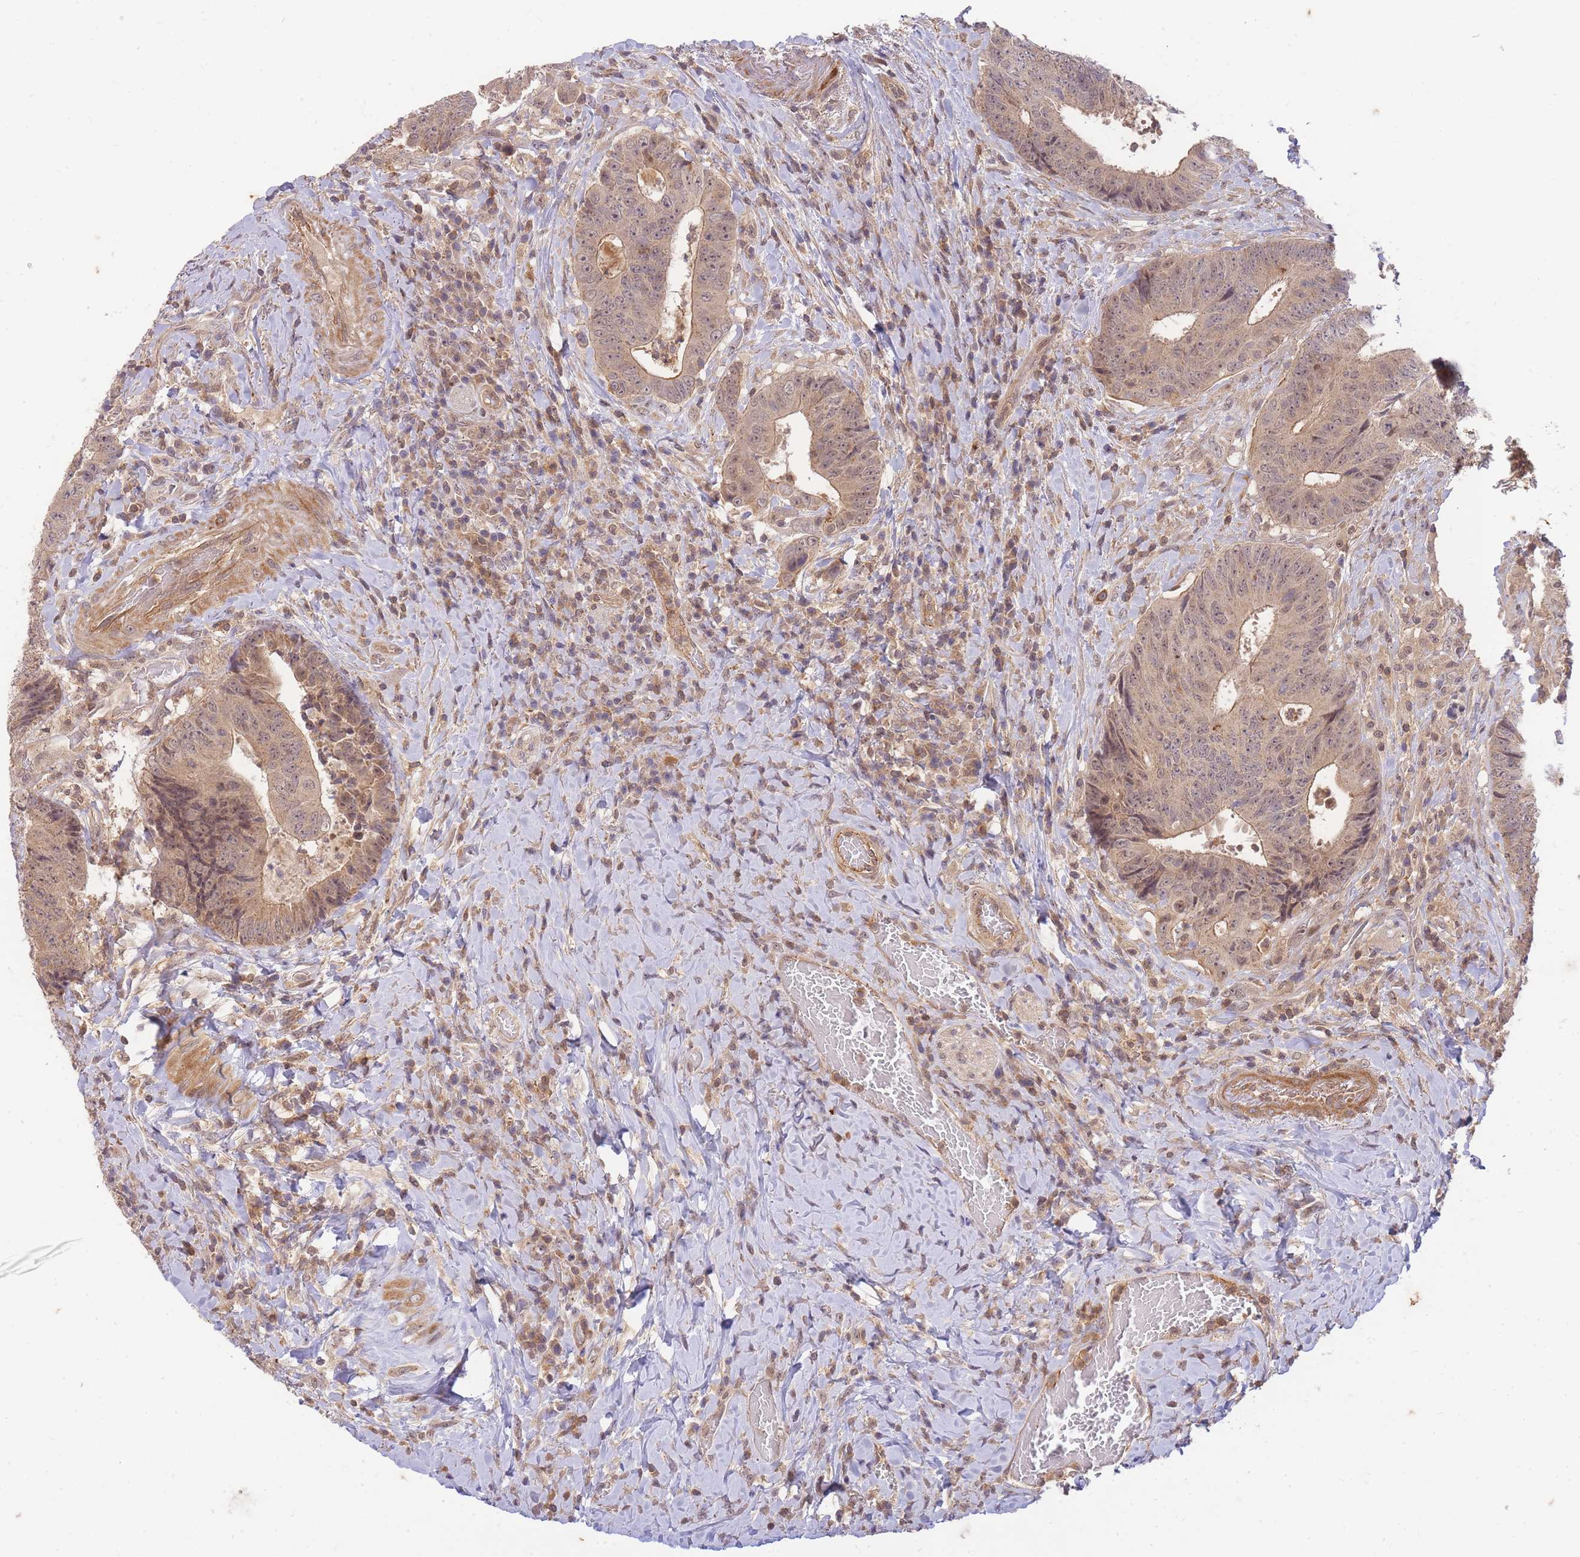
{"staining": {"intensity": "moderate", "quantity": ">75%", "location": "cytoplasmic/membranous,nuclear"}, "tissue": "colorectal cancer", "cell_type": "Tumor cells", "image_type": "cancer", "snomed": [{"axis": "morphology", "description": "Adenocarcinoma, NOS"}, {"axis": "topography", "description": "Rectum"}], "caption": "Tumor cells demonstrate moderate cytoplasmic/membranous and nuclear expression in approximately >75% of cells in colorectal cancer (adenocarcinoma).", "gene": "ST8SIA4", "patient": {"sex": "male", "age": 72}}